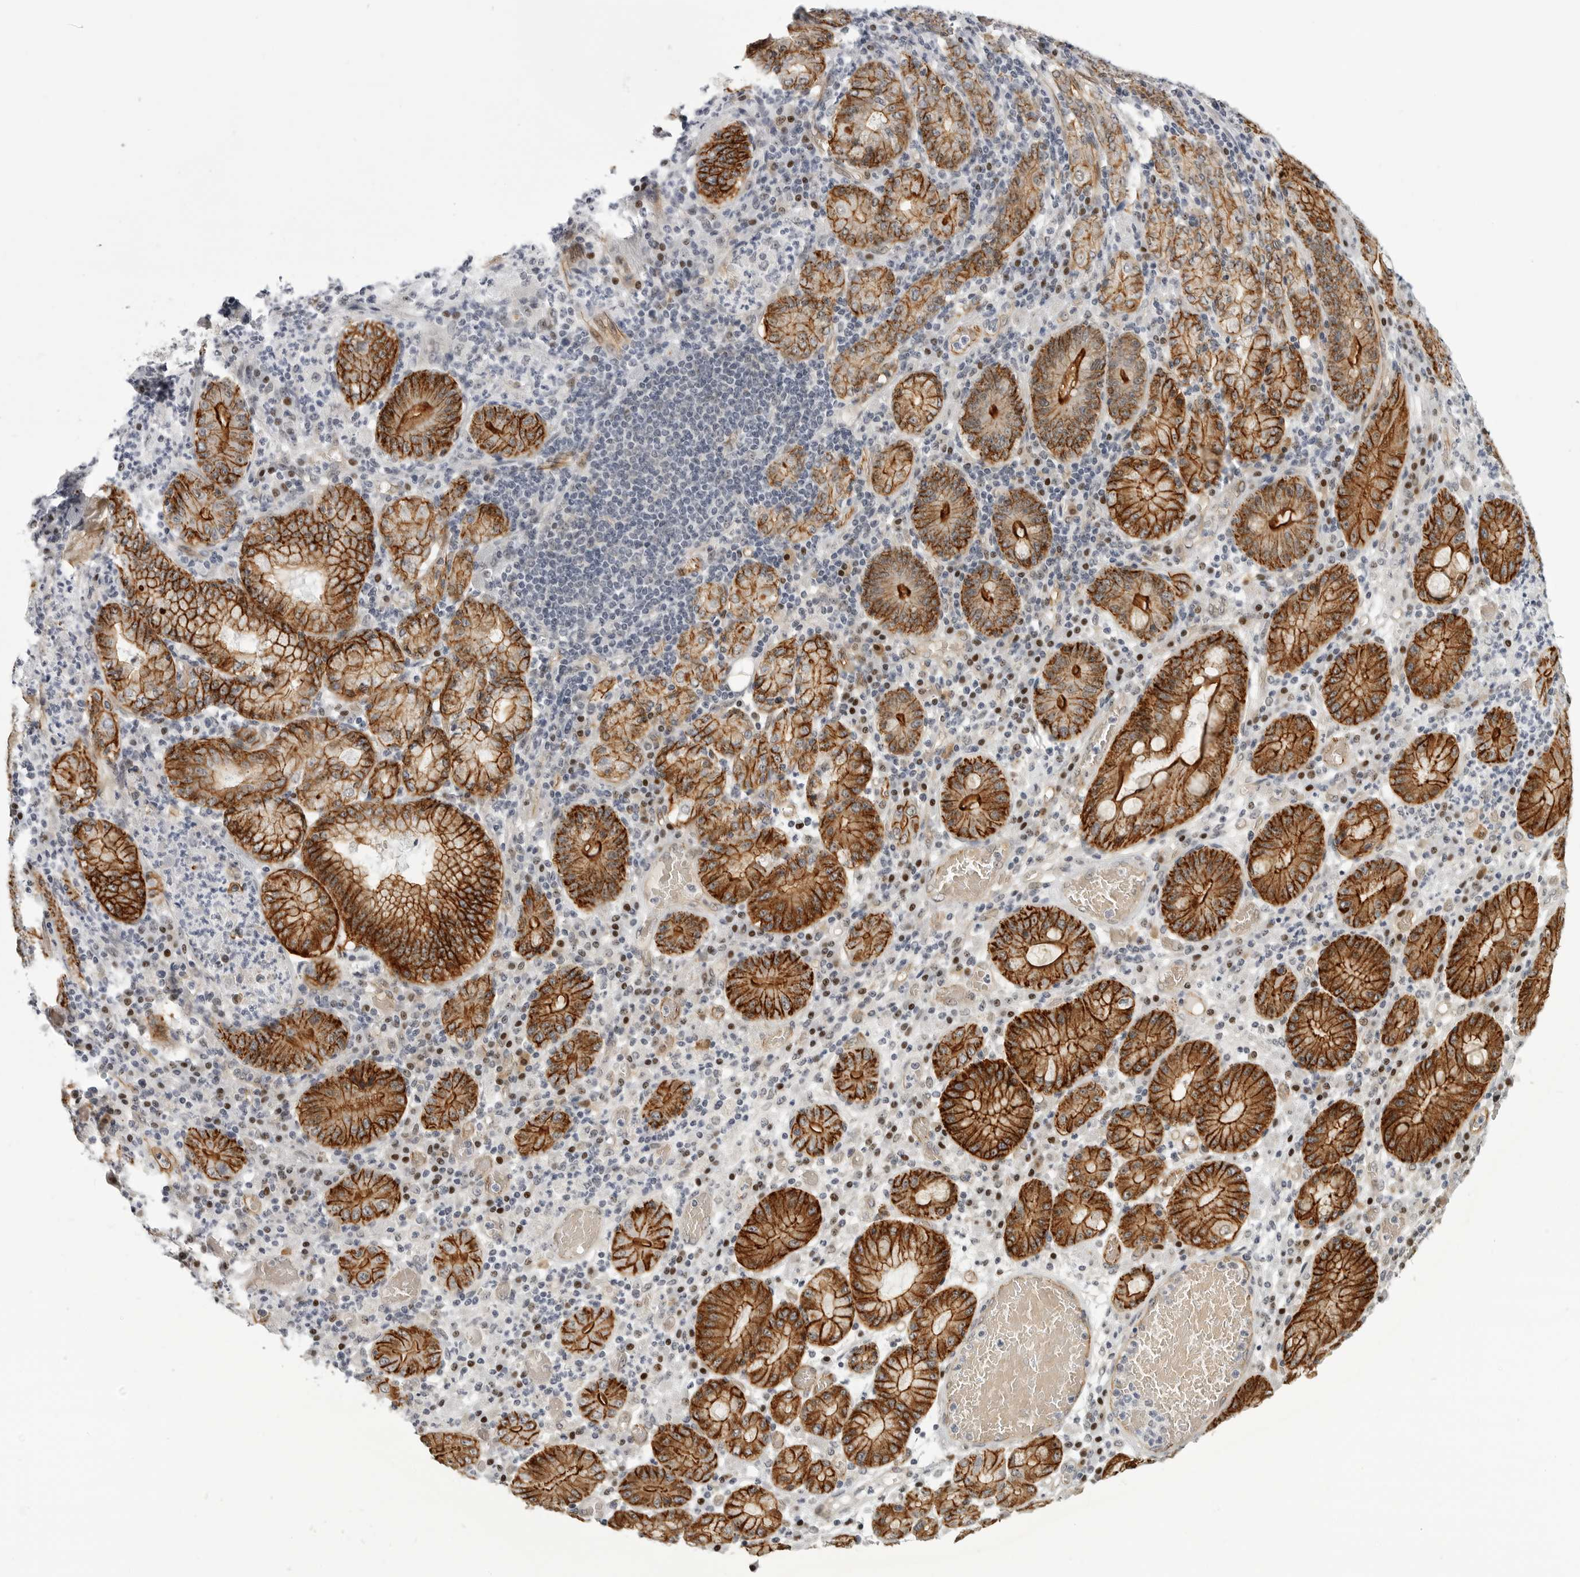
{"staining": {"intensity": "strong", "quantity": ">75%", "location": "cytoplasmic/membranous"}, "tissue": "stomach cancer", "cell_type": "Tumor cells", "image_type": "cancer", "snomed": [{"axis": "morphology", "description": "Adenocarcinoma, NOS"}, {"axis": "topography", "description": "Stomach"}], "caption": "Stomach adenocarcinoma stained with a brown dye demonstrates strong cytoplasmic/membranous positive staining in about >75% of tumor cells.", "gene": "CEP295NL", "patient": {"sex": "female", "age": 73}}